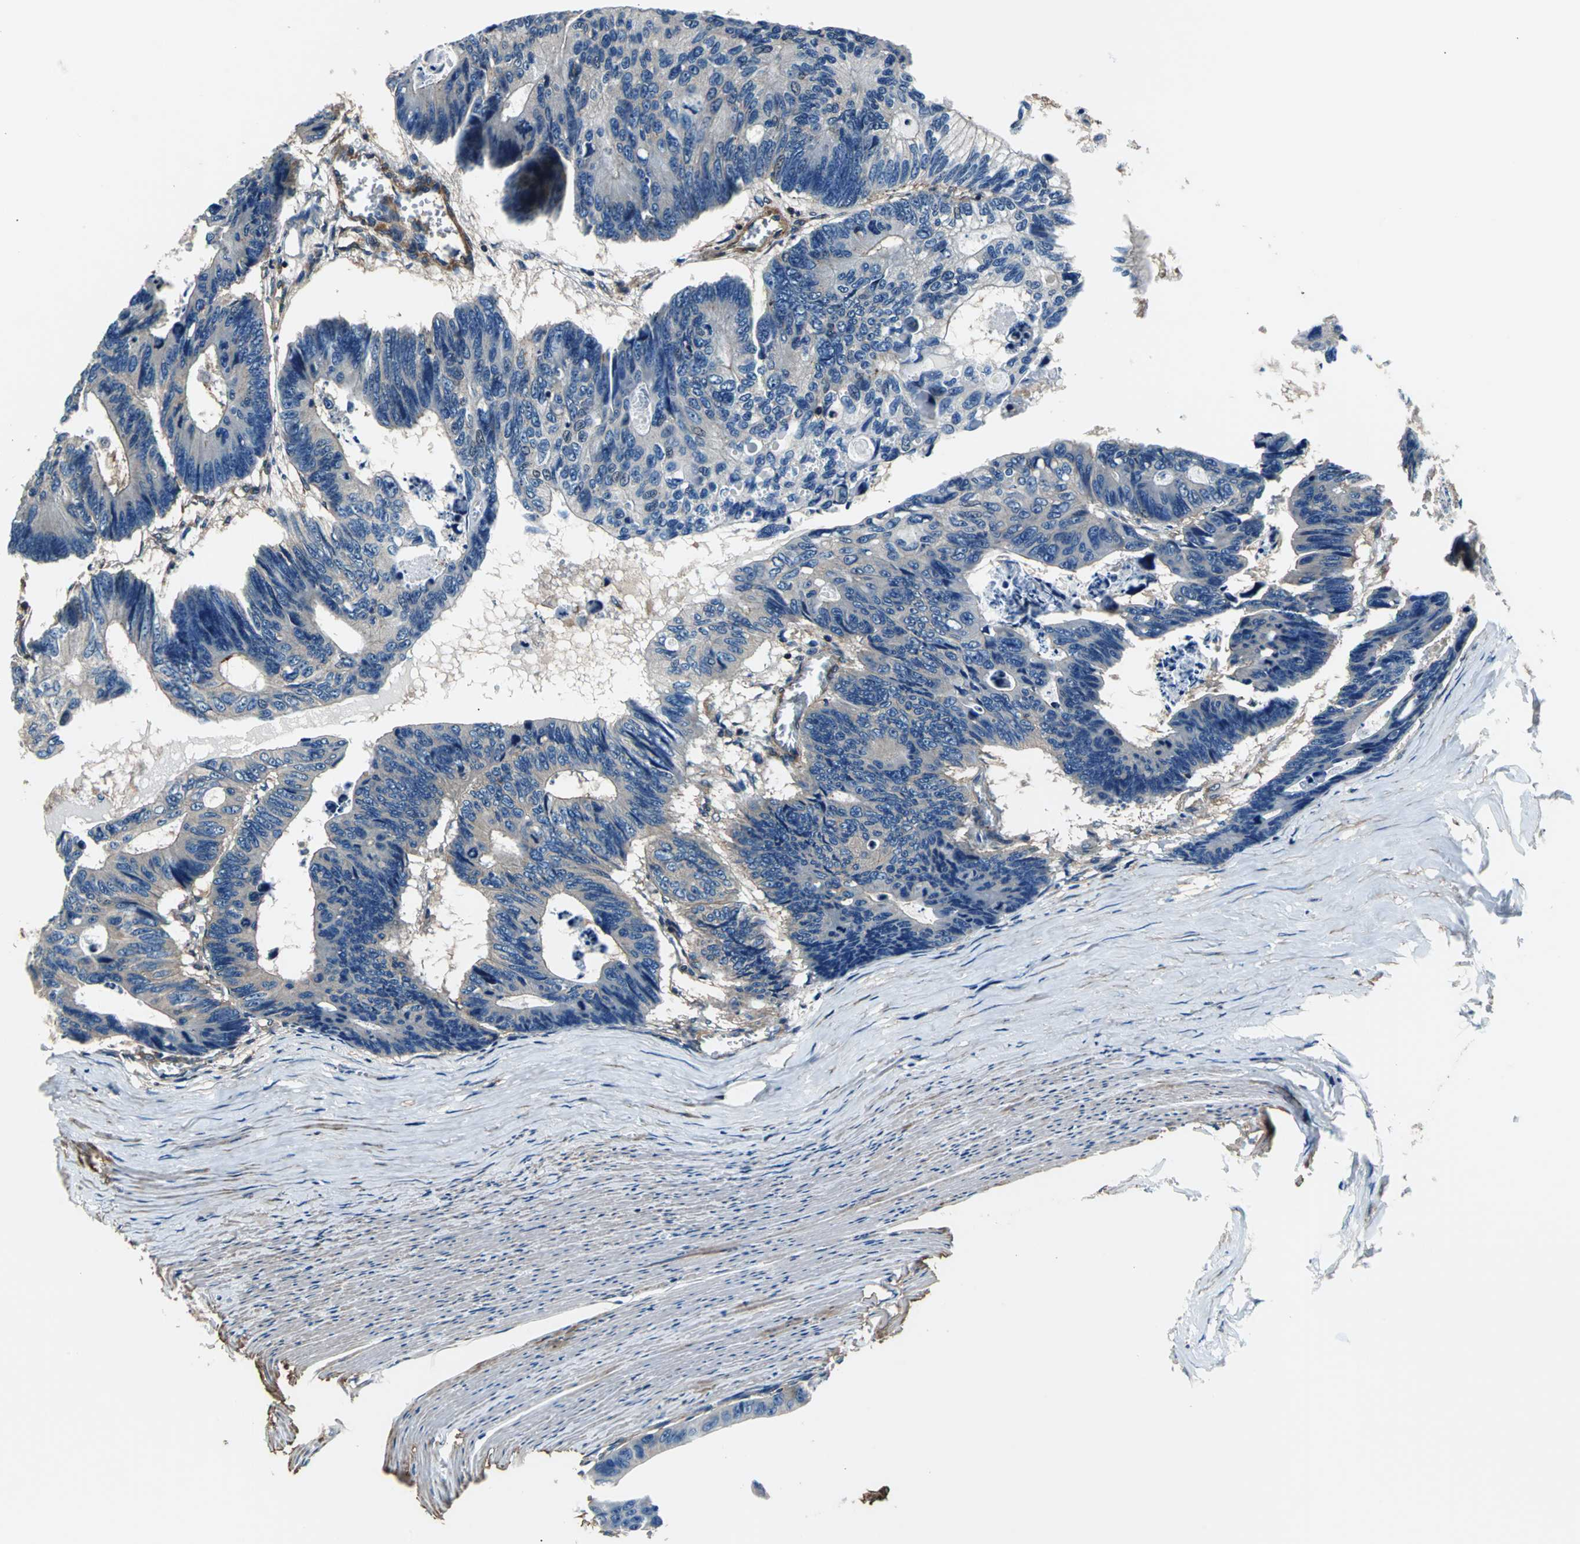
{"staining": {"intensity": "weak", "quantity": "25%-75%", "location": "cytoplasmic/membranous"}, "tissue": "colorectal cancer", "cell_type": "Tumor cells", "image_type": "cancer", "snomed": [{"axis": "morphology", "description": "Adenocarcinoma, NOS"}, {"axis": "topography", "description": "Colon"}], "caption": "An immunohistochemistry image of tumor tissue is shown. Protein staining in brown labels weak cytoplasmic/membranous positivity in colorectal cancer (adenocarcinoma) within tumor cells.", "gene": "PARVA", "patient": {"sex": "female", "age": 55}}